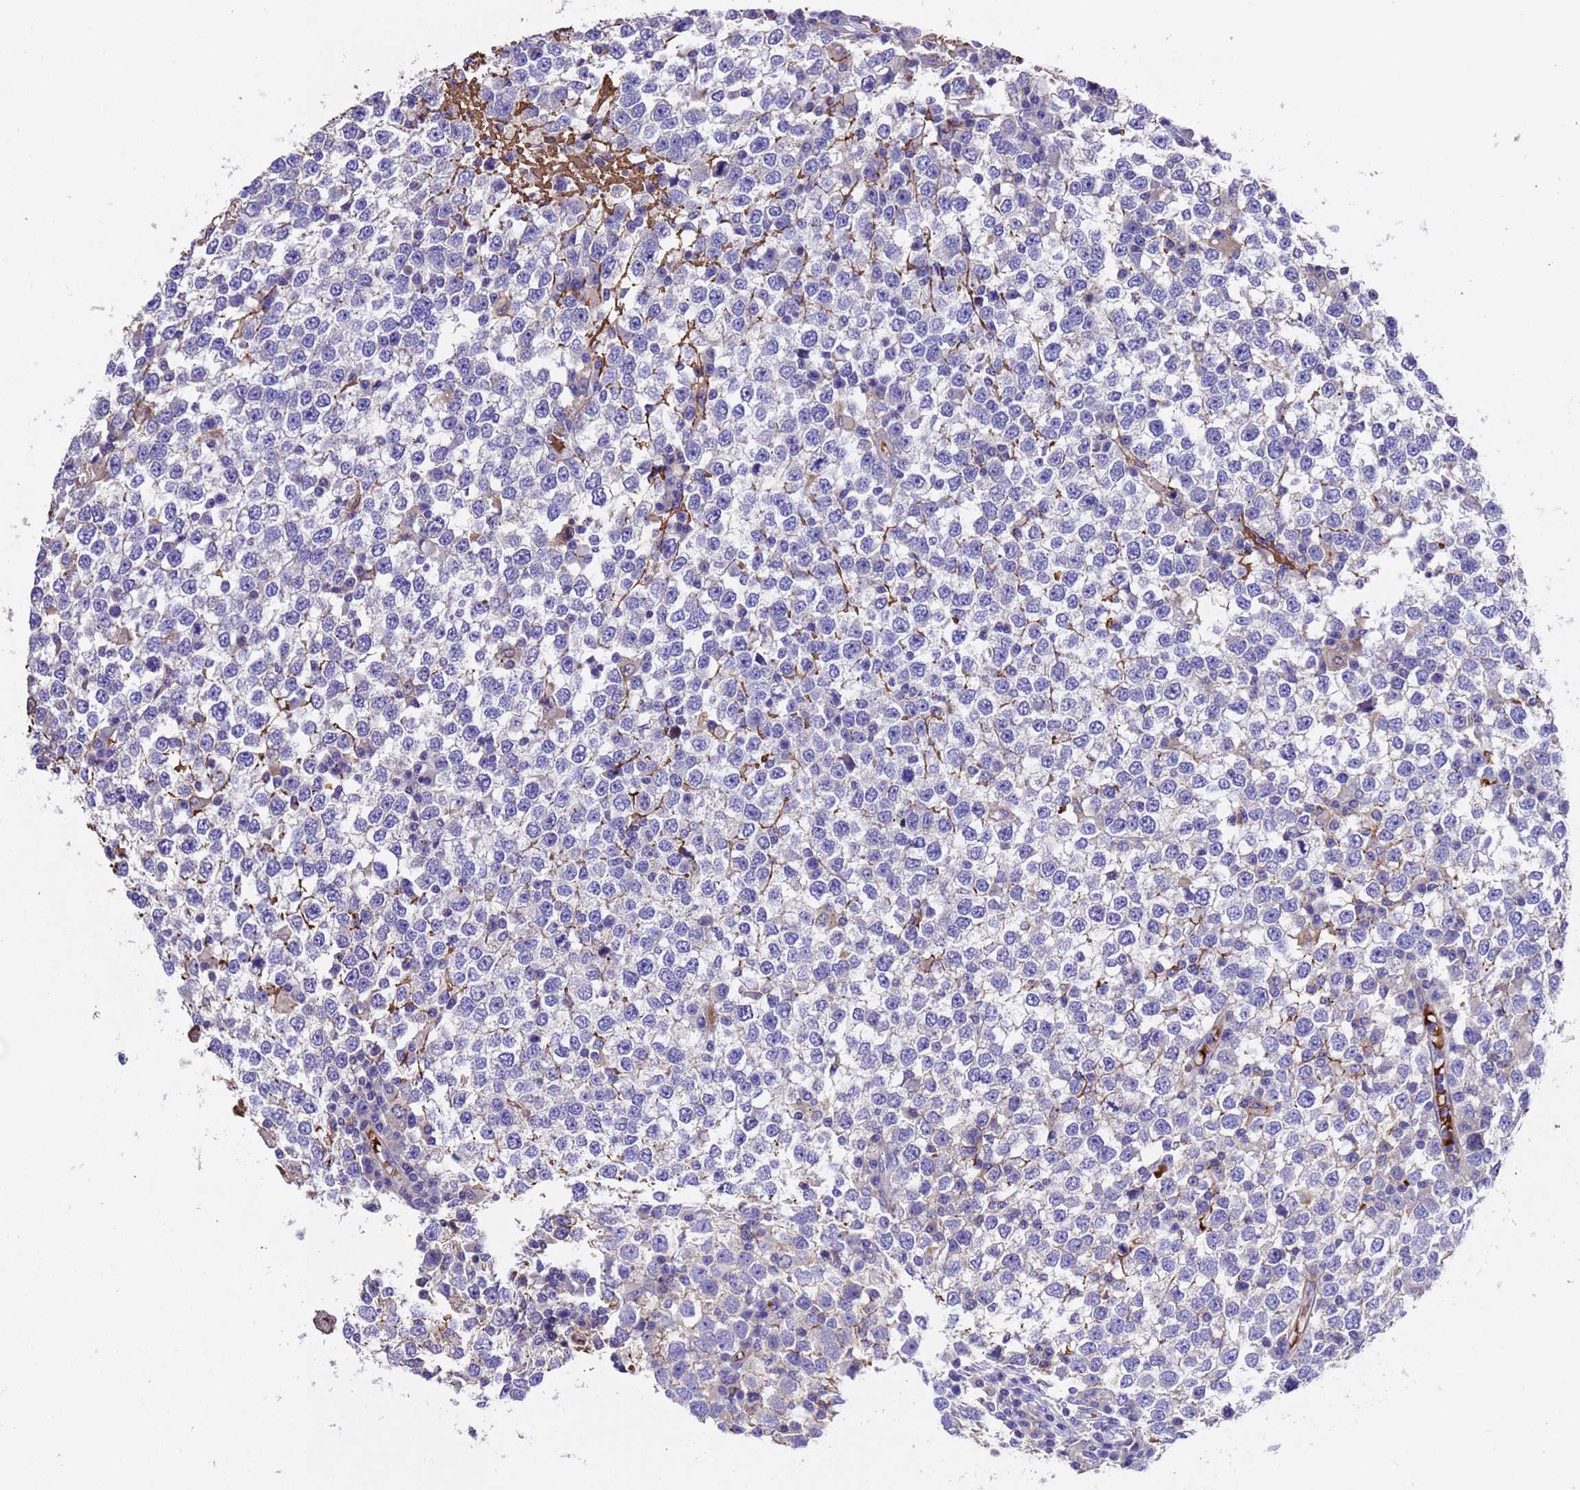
{"staining": {"intensity": "negative", "quantity": "none", "location": "none"}, "tissue": "testis cancer", "cell_type": "Tumor cells", "image_type": "cancer", "snomed": [{"axis": "morphology", "description": "Seminoma, NOS"}, {"axis": "topography", "description": "Testis"}], "caption": "The immunohistochemistry (IHC) photomicrograph has no significant staining in tumor cells of testis cancer tissue. Brightfield microscopy of IHC stained with DAB (3,3'-diaminobenzidine) (brown) and hematoxylin (blue), captured at high magnification.", "gene": "ELP6", "patient": {"sex": "male", "age": 65}}